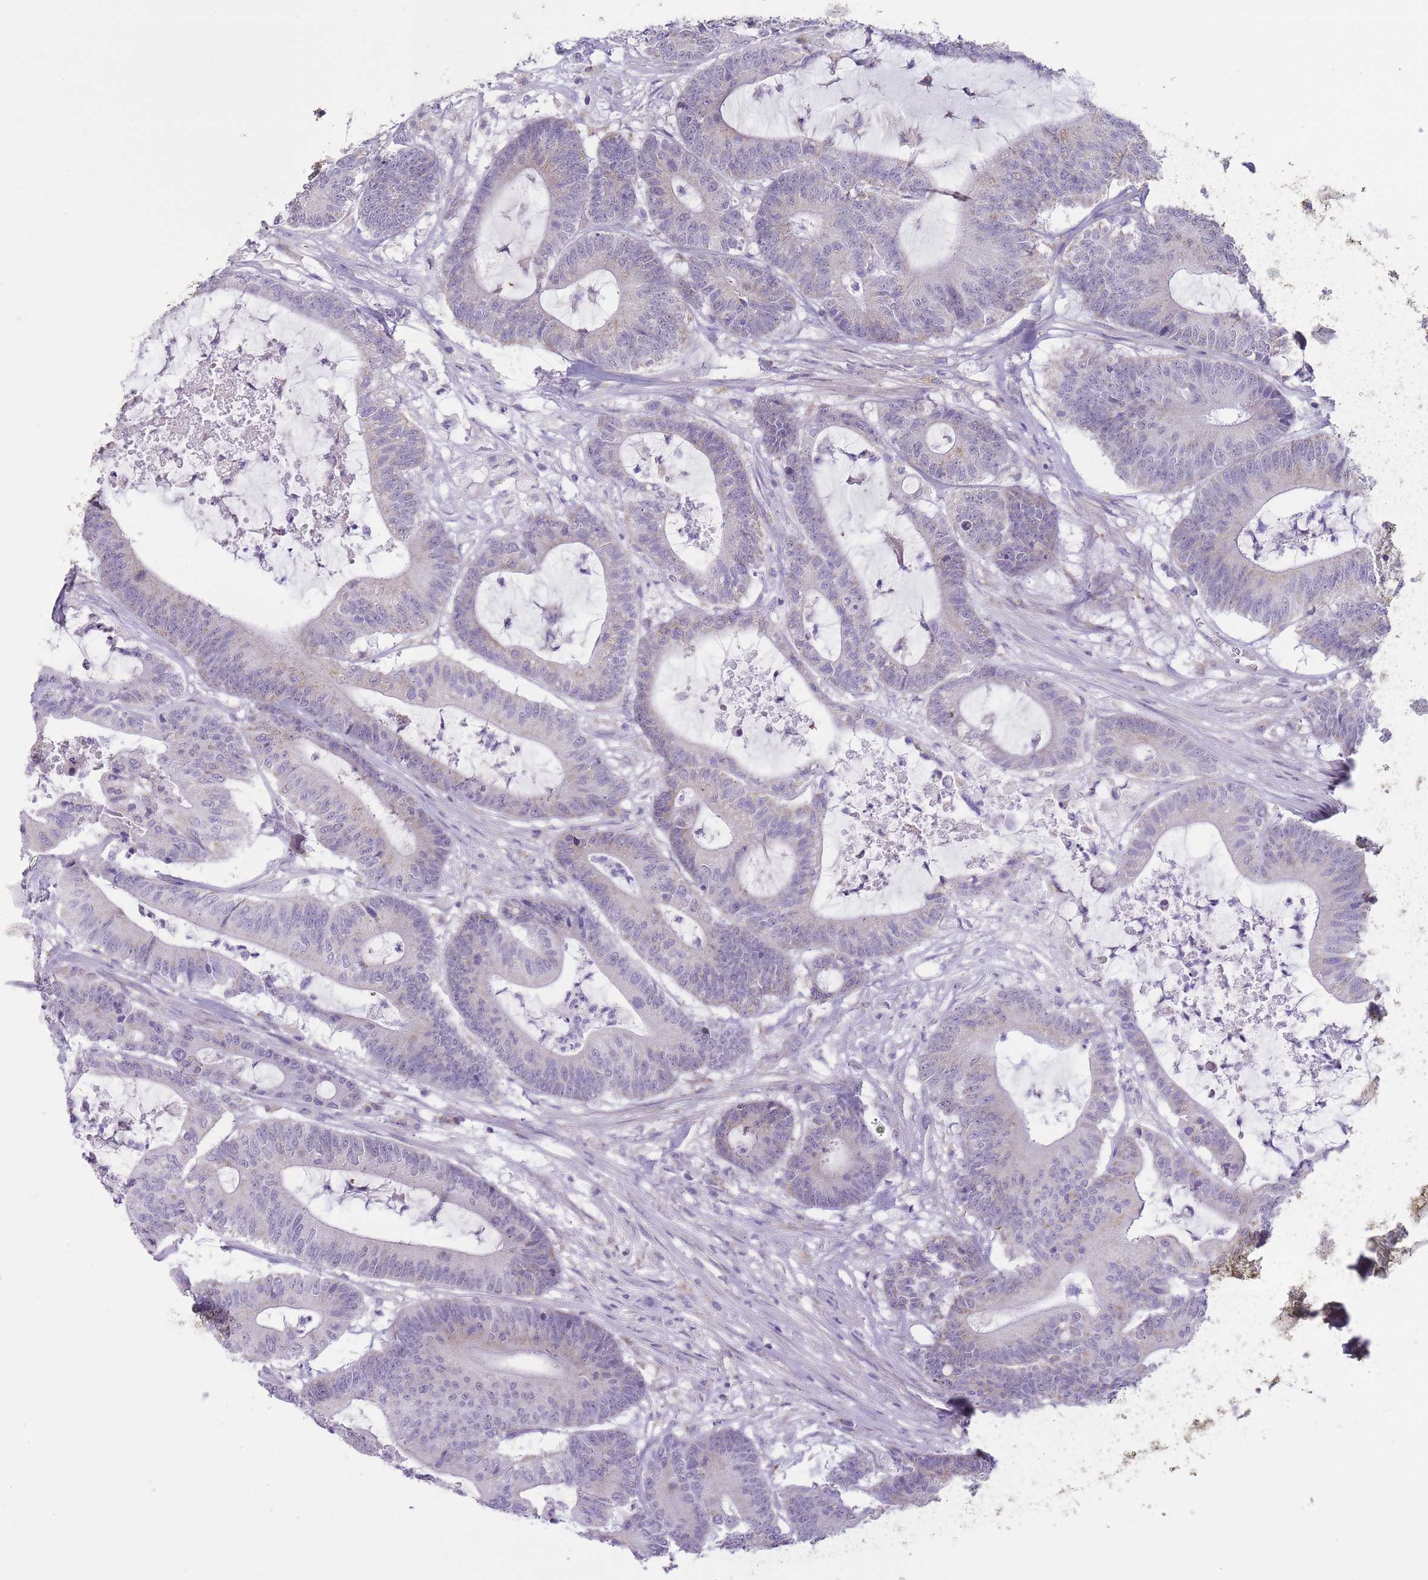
{"staining": {"intensity": "negative", "quantity": "none", "location": "none"}, "tissue": "colorectal cancer", "cell_type": "Tumor cells", "image_type": "cancer", "snomed": [{"axis": "morphology", "description": "Adenocarcinoma, NOS"}, {"axis": "topography", "description": "Colon"}], "caption": "This is an immunohistochemistry image of human colorectal cancer. There is no staining in tumor cells.", "gene": "ZBTB24", "patient": {"sex": "female", "age": 84}}